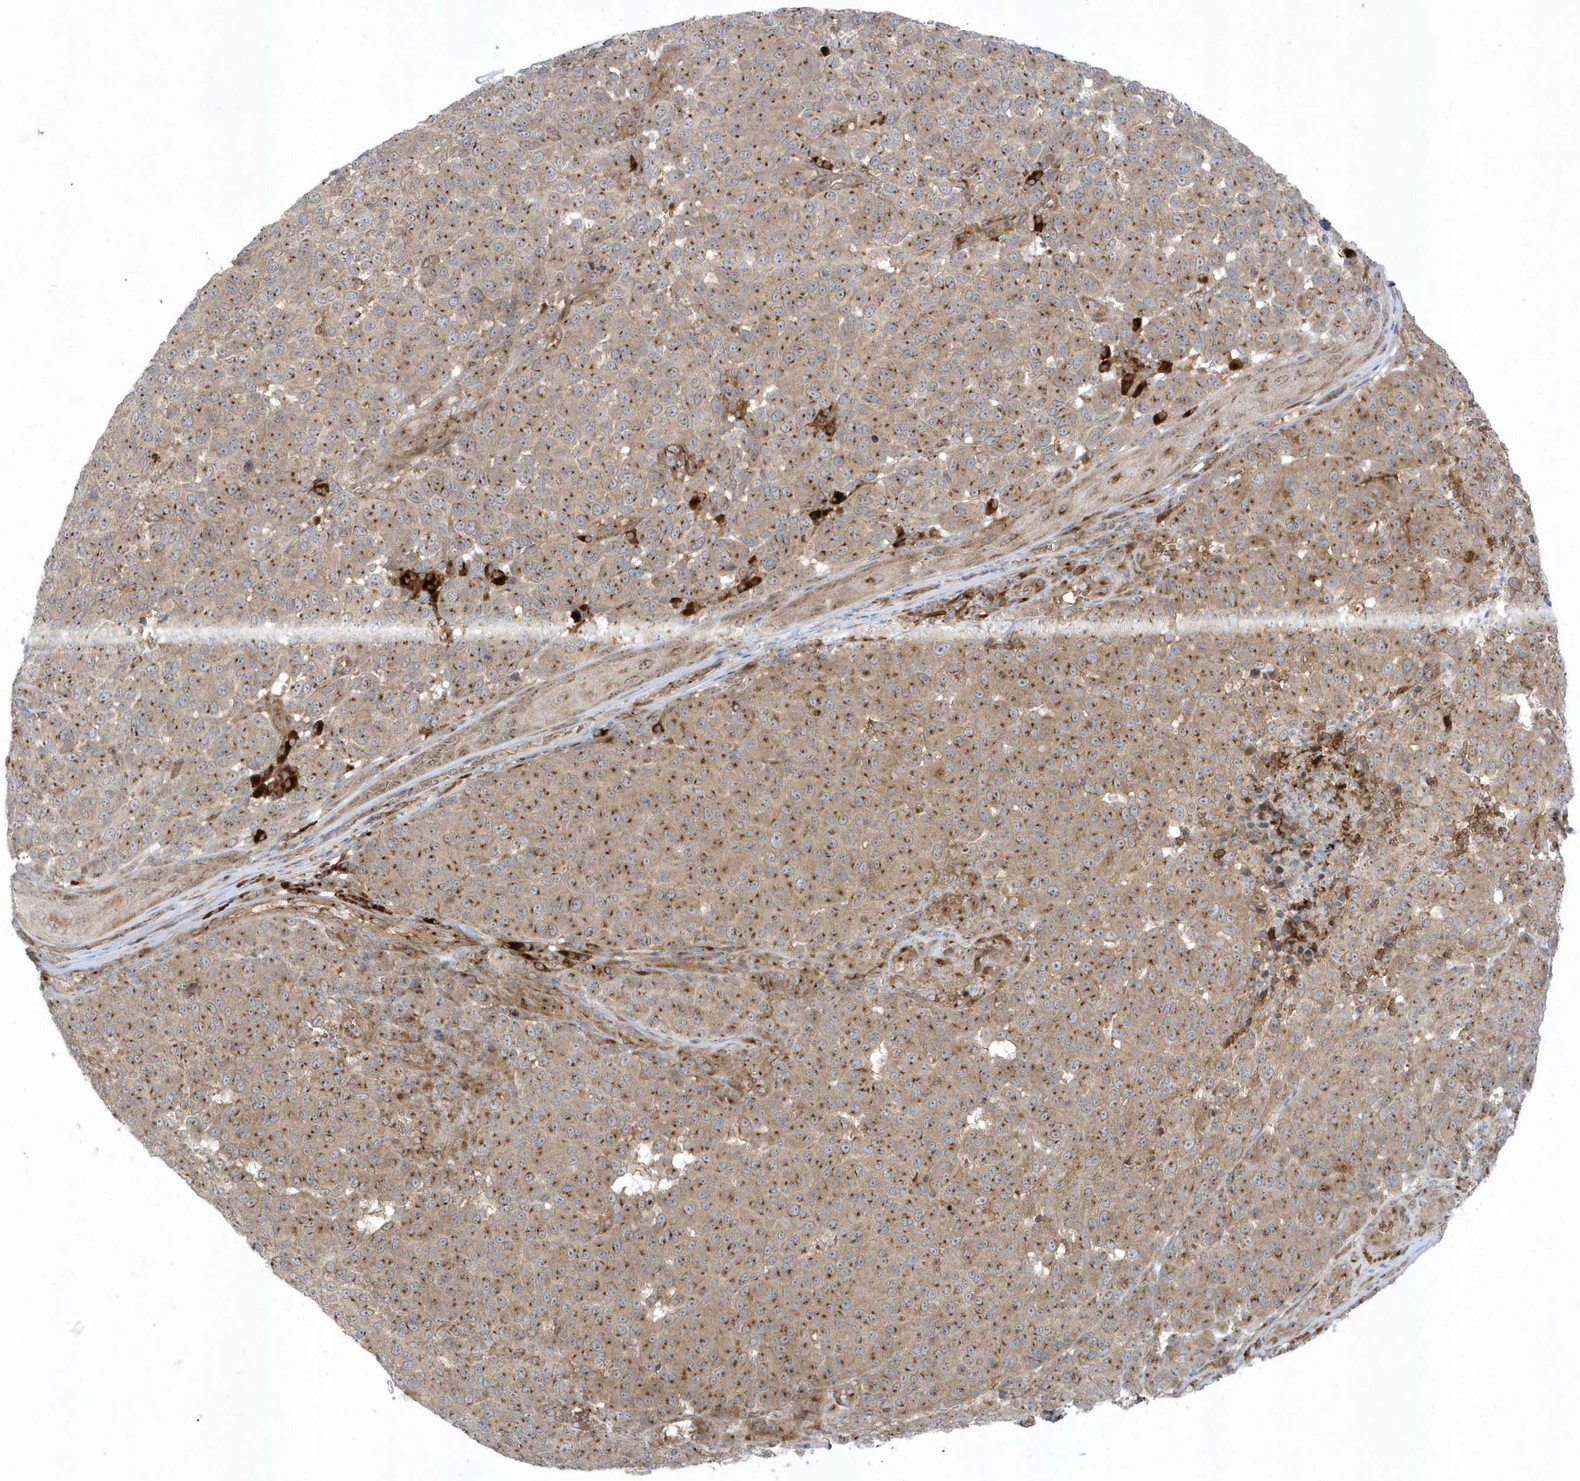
{"staining": {"intensity": "moderate", "quantity": ">75%", "location": "cytoplasmic/membranous"}, "tissue": "melanoma", "cell_type": "Tumor cells", "image_type": "cancer", "snomed": [{"axis": "morphology", "description": "Malignant melanoma, NOS"}, {"axis": "topography", "description": "Skin"}], "caption": "A medium amount of moderate cytoplasmic/membranous staining is identified in approximately >75% of tumor cells in melanoma tissue.", "gene": "RPP40", "patient": {"sex": "male", "age": 49}}